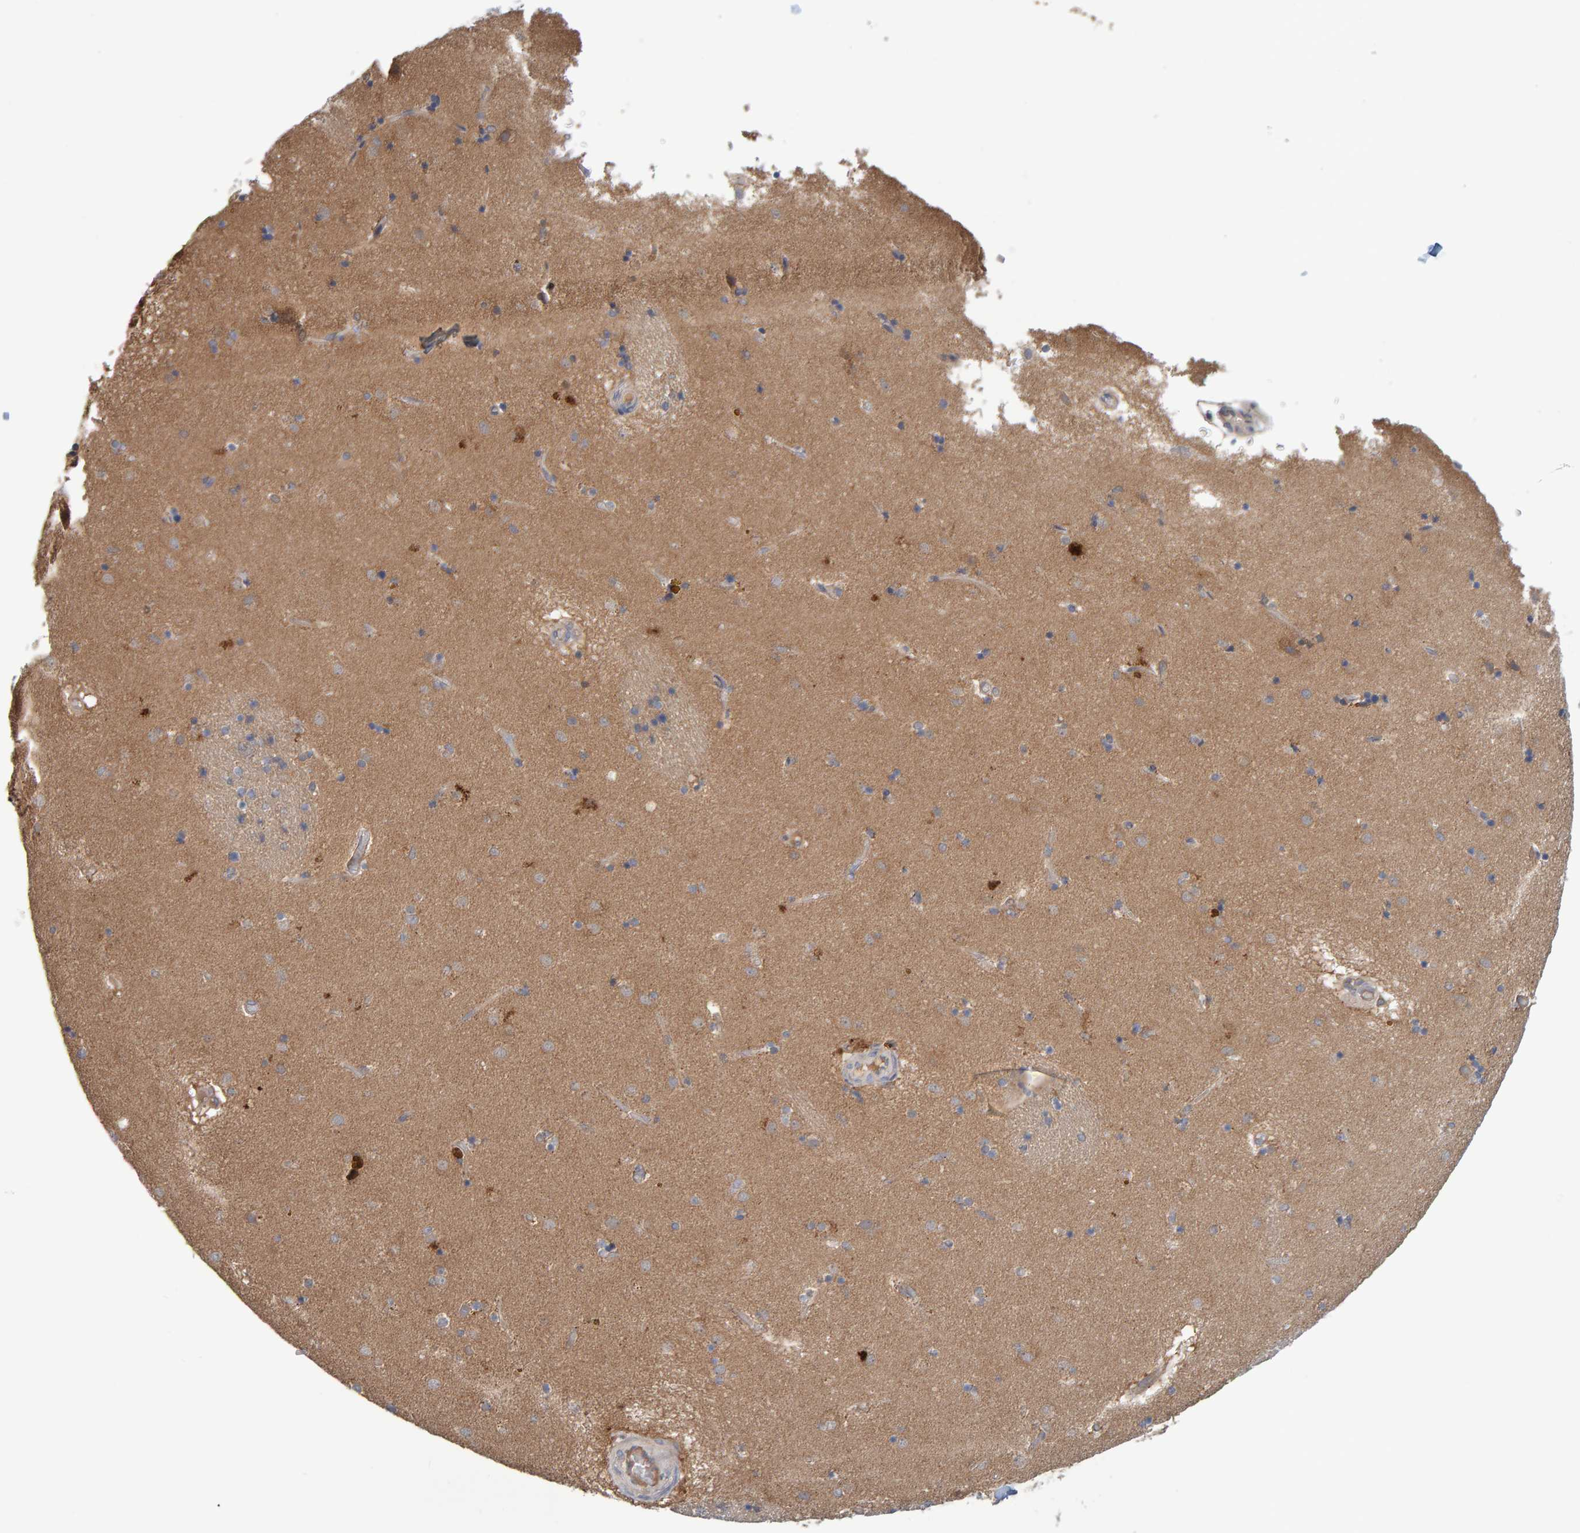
{"staining": {"intensity": "weak", "quantity": "25%-75%", "location": "cytoplasmic/membranous"}, "tissue": "caudate", "cell_type": "Glial cells", "image_type": "normal", "snomed": [{"axis": "morphology", "description": "Normal tissue, NOS"}, {"axis": "topography", "description": "Lateral ventricle wall"}], "caption": "A brown stain shows weak cytoplasmic/membranous expression of a protein in glial cells of normal human caudate.", "gene": "TATDN1", "patient": {"sex": "male", "age": 70}}